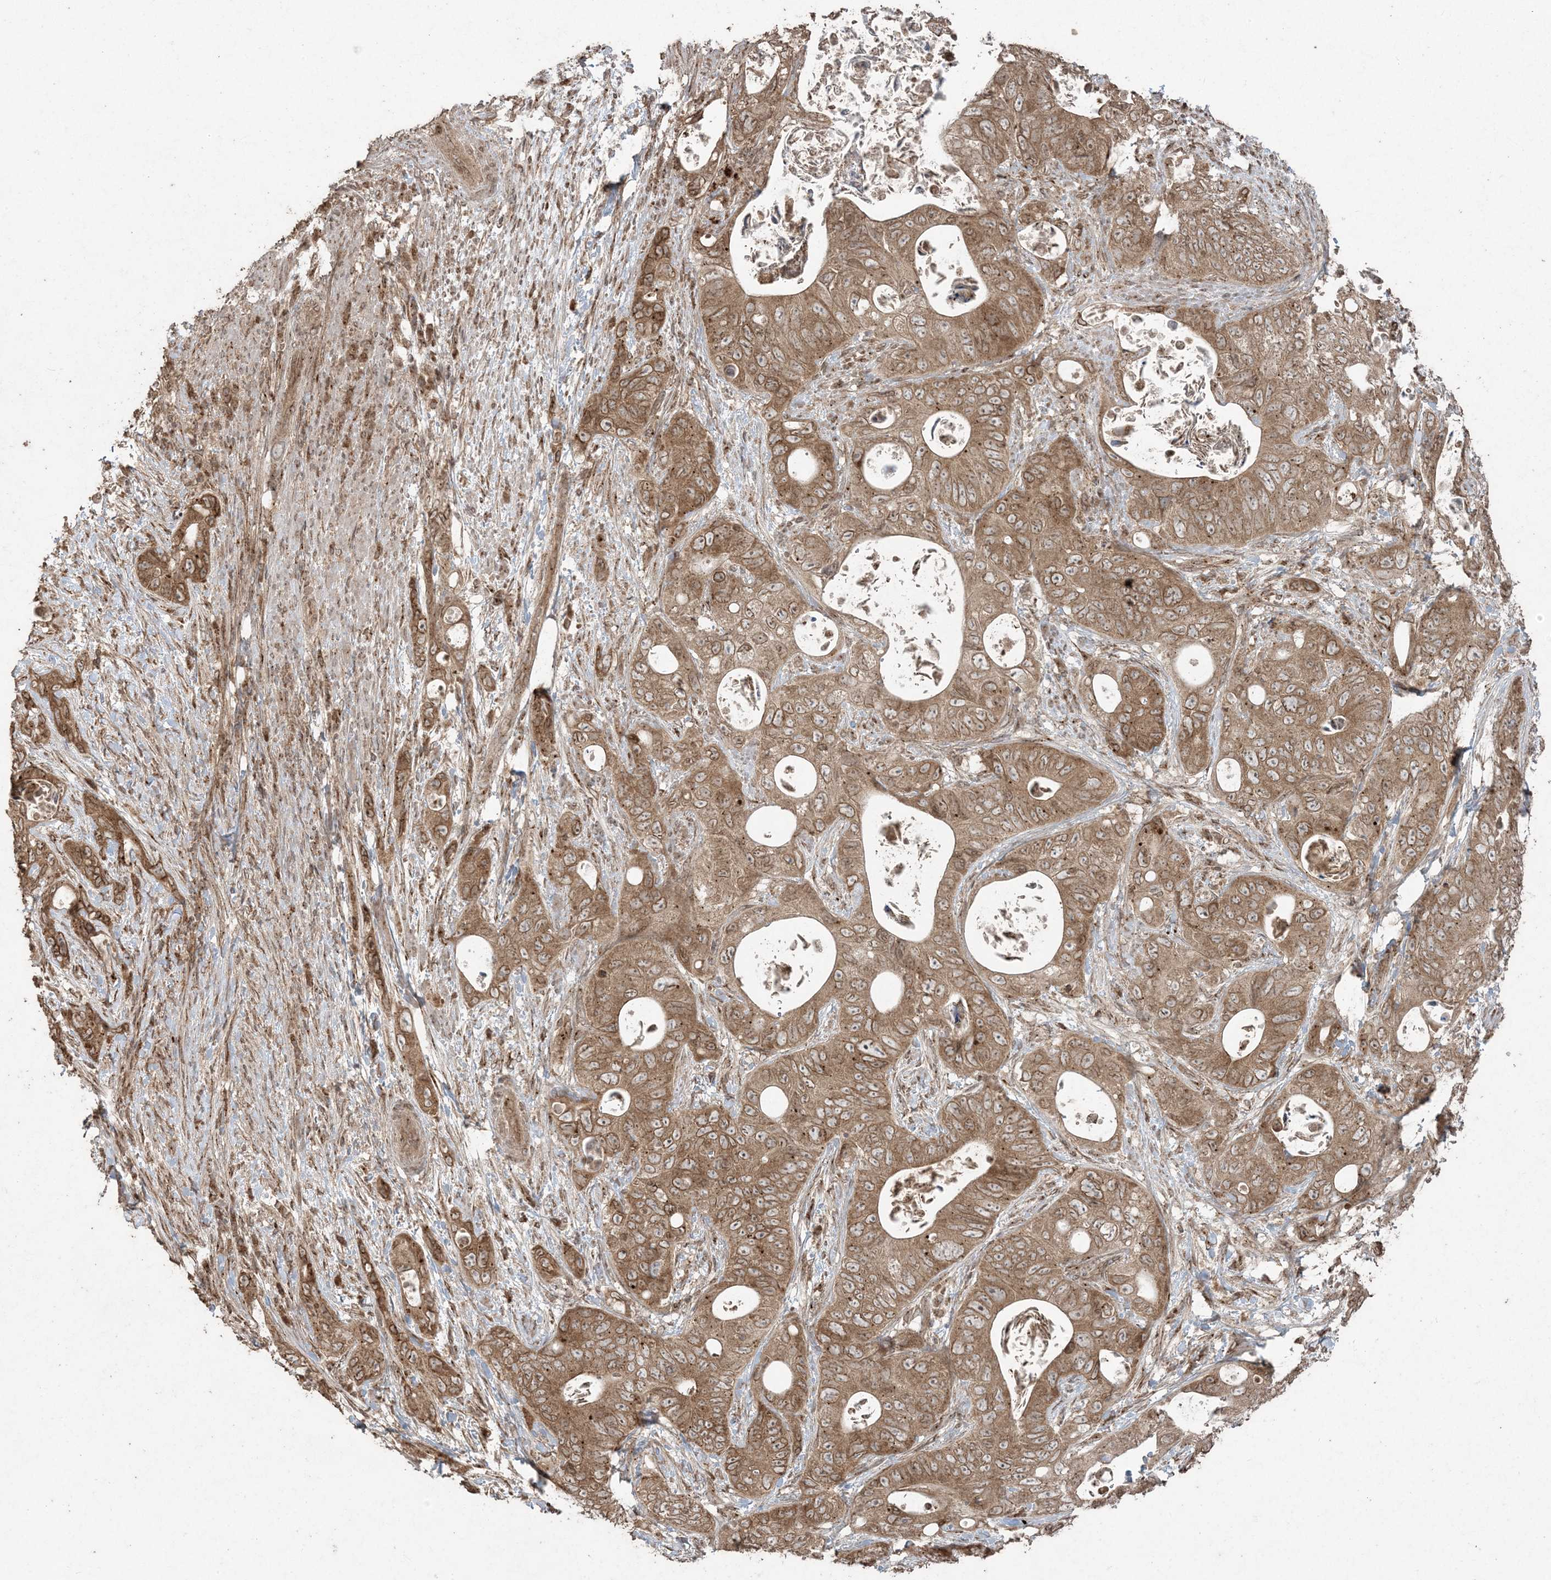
{"staining": {"intensity": "moderate", "quantity": ">75%", "location": "cytoplasmic/membranous"}, "tissue": "stomach cancer", "cell_type": "Tumor cells", "image_type": "cancer", "snomed": [{"axis": "morphology", "description": "Adenocarcinoma, NOS"}, {"axis": "topography", "description": "Stomach"}], "caption": "Approximately >75% of tumor cells in human stomach cancer (adenocarcinoma) reveal moderate cytoplasmic/membranous protein expression as visualized by brown immunohistochemical staining.", "gene": "DDX19B", "patient": {"sex": "female", "age": 89}}